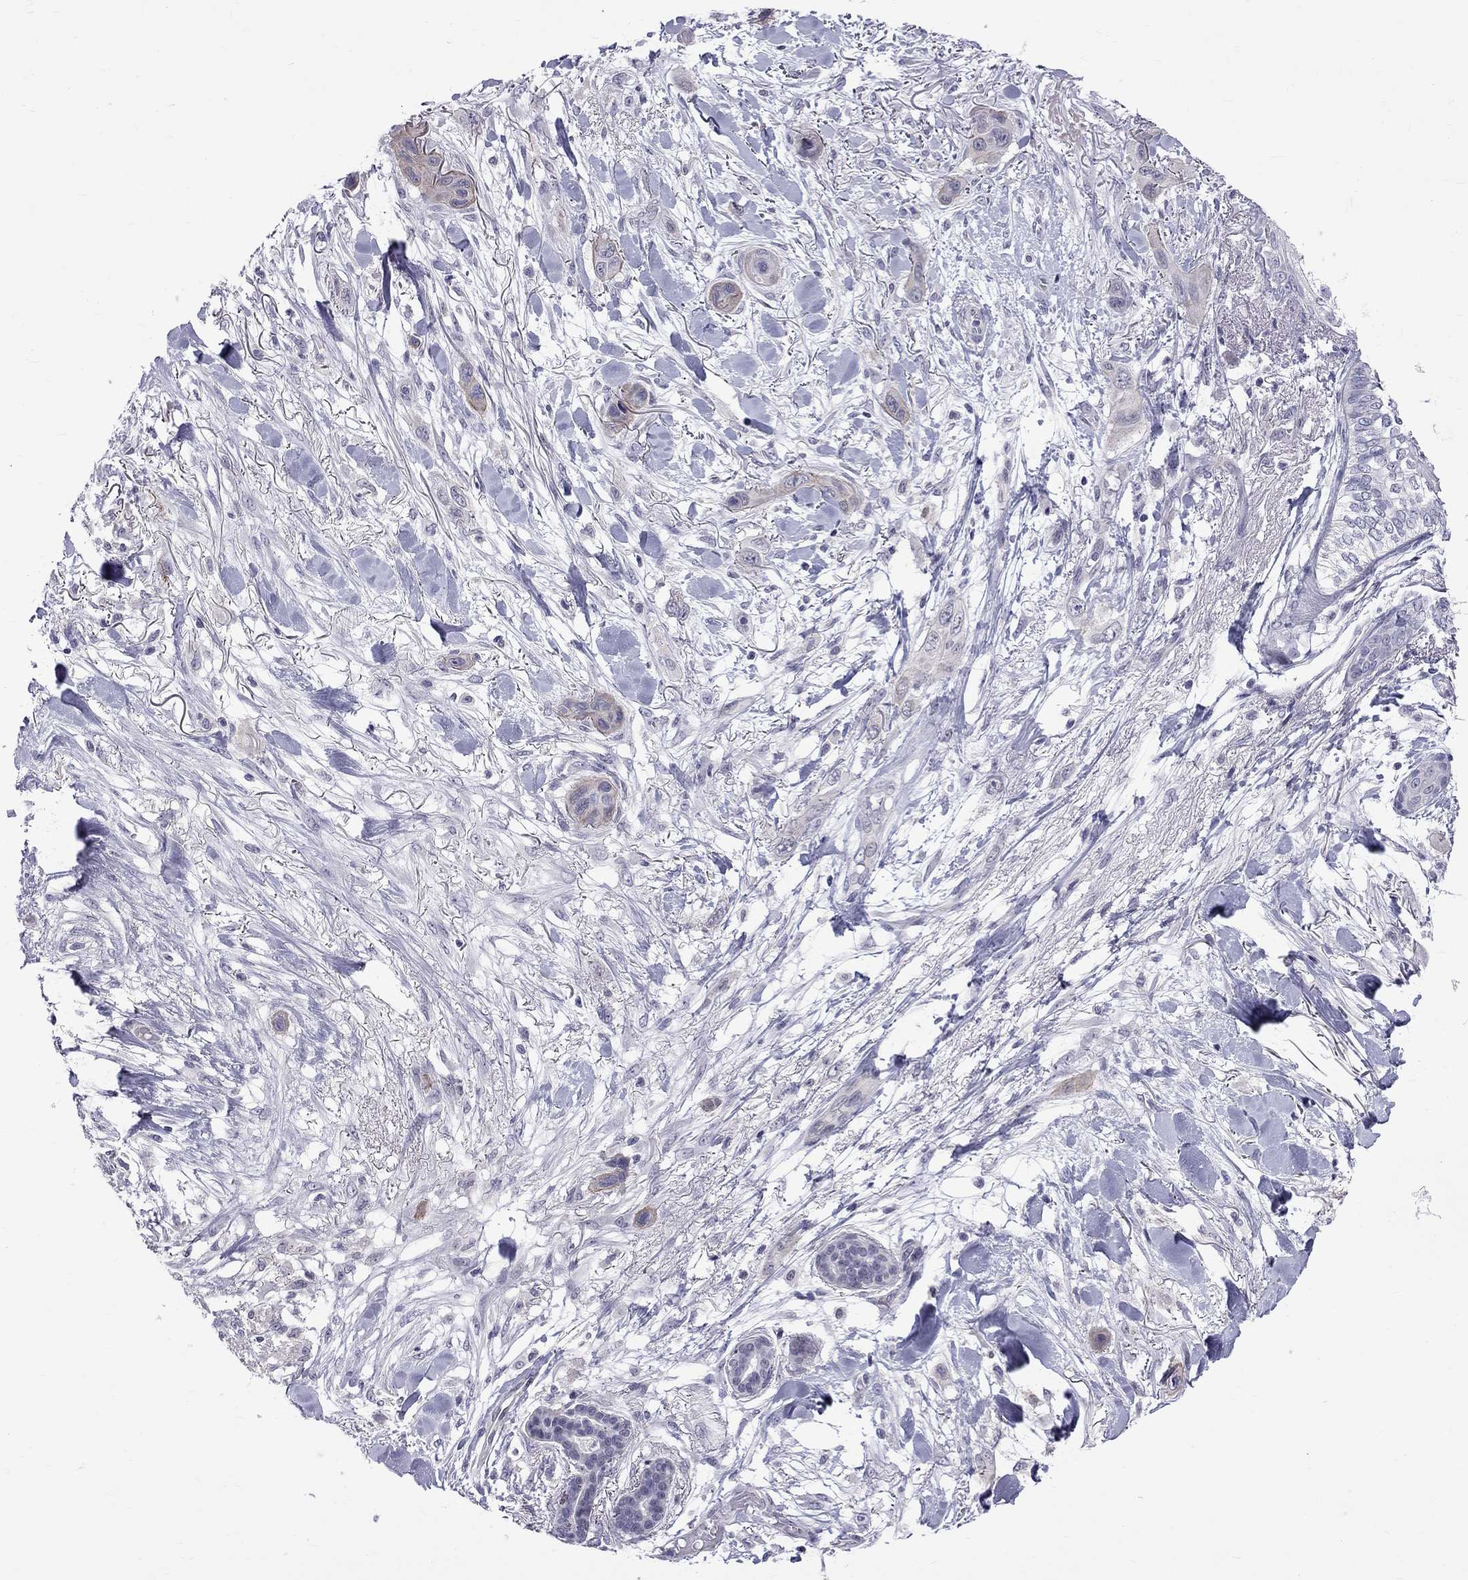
{"staining": {"intensity": "moderate", "quantity": "<25%", "location": "cytoplasmic/membranous"}, "tissue": "skin cancer", "cell_type": "Tumor cells", "image_type": "cancer", "snomed": [{"axis": "morphology", "description": "Squamous cell carcinoma, NOS"}, {"axis": "topography", "description": "Skin"}], "caption": "Immunohistochemistry (DAB (3,3'-diaminobenzidine)) staining of skin cancer demonstrates moderate cytoplasmic/membranous protein staining in approximately <25% of tumor cells.", "gene": "RTL9", "patient": {"sex": "male", "age": 79}}